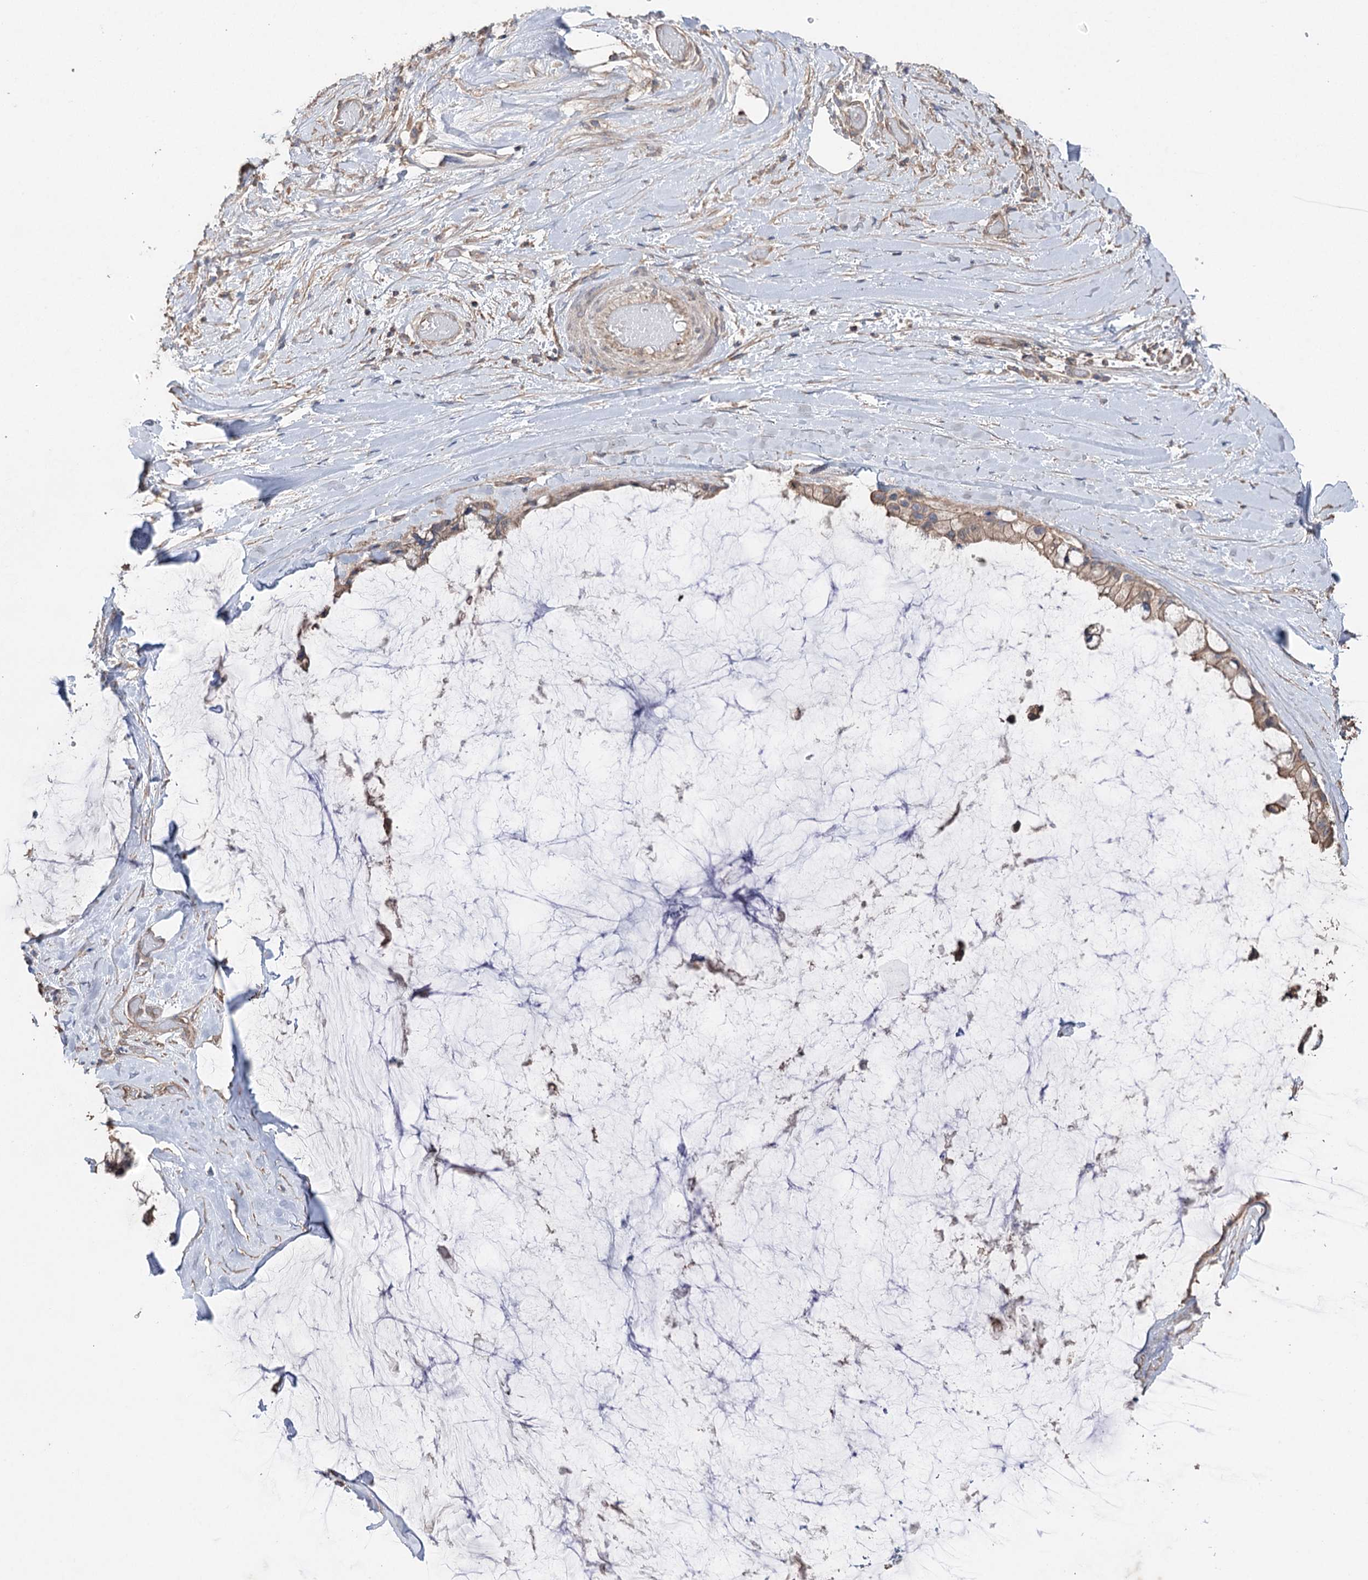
{"staining": {"intensity": "weak", "quantity": "25%-75%", "location": "cytoplasmic/membranous"}, "tissue": "ovarian cancer", "cell_type": "Tumor cells", "image_type": "cancer", "snomed": [{"axis": "morphology", "description": "Cystadenocarcinoma, mucinous, NOS"}, {"axis": "topography", "description": "Ovary"}], "caption": "Immunohistochemical staining of ovarian cancer reveals weak cytoplasmic/membranous protein positivity in approximately 25%-75% of tumor cells. The protein of interest is stained brown, and the nuclei are stained in blue (DAB IHC with brightfield microscopy, high magnification).", "gene": "FAM13B", "patient": {"sex": "female", "age": 39}}